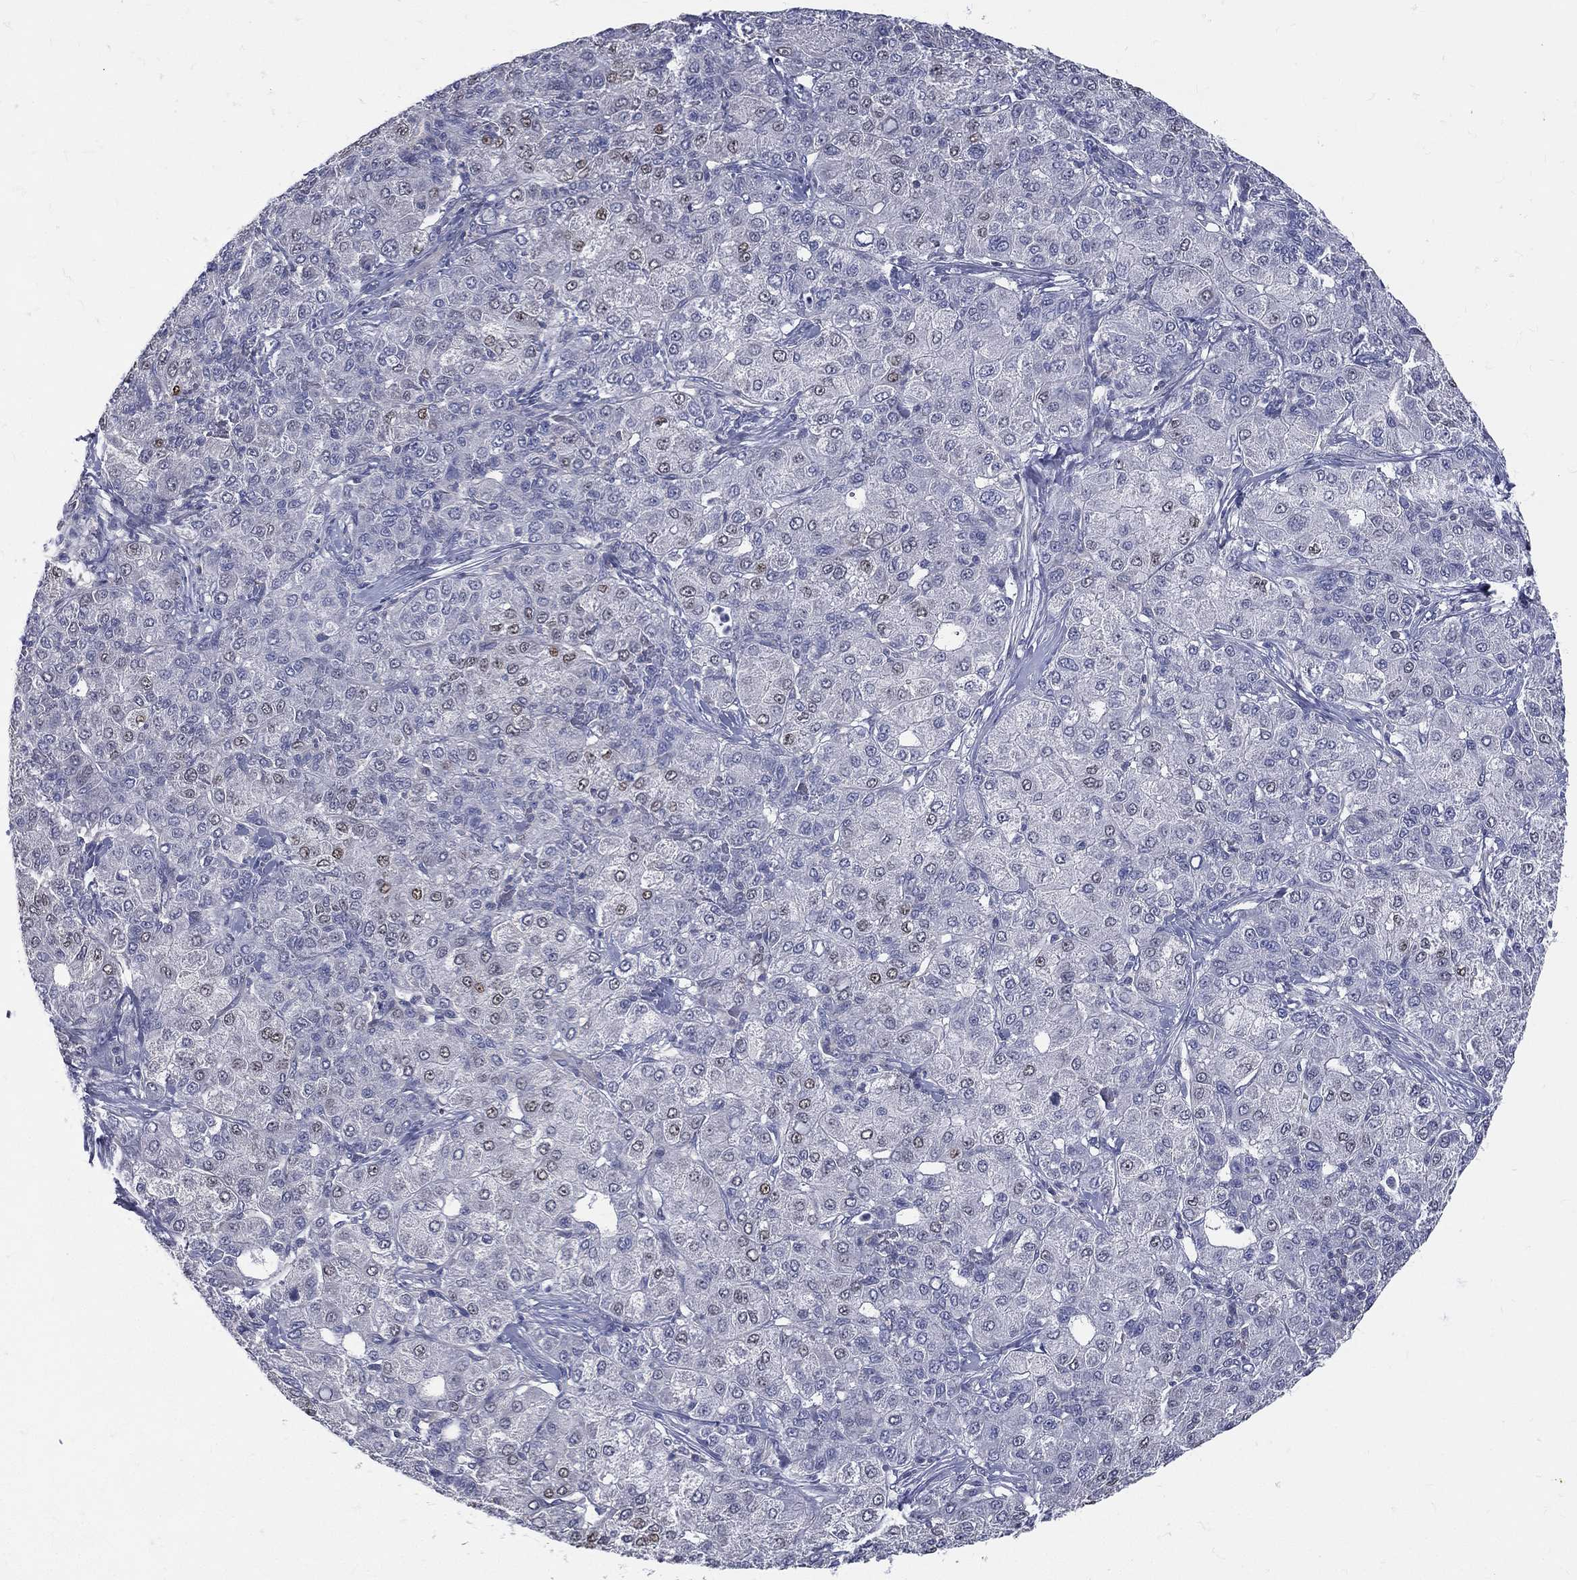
{"staining": {"intensity": "negative", "quantity": "none", "location": "none"}, "tissue": "liver cancer", "cell_type": "Tumor cells", "image_type": "cancer", "snomed": [{"axis": "morphology", "description": "Carcinoma, Hepatocellular, NOS"}, {"axis": "topography", "description": "Liver"}], "caption": "Immunohistochemistry (IHC) micrograph of neoplastic tissue: human liver cancer stained with DAB (3,3'-diaminobenzidine) demonstrates no significant protein positivity in tumor cells.", "gene": "ETNPPL", "patient": {"sex": "male", "age": 65}}